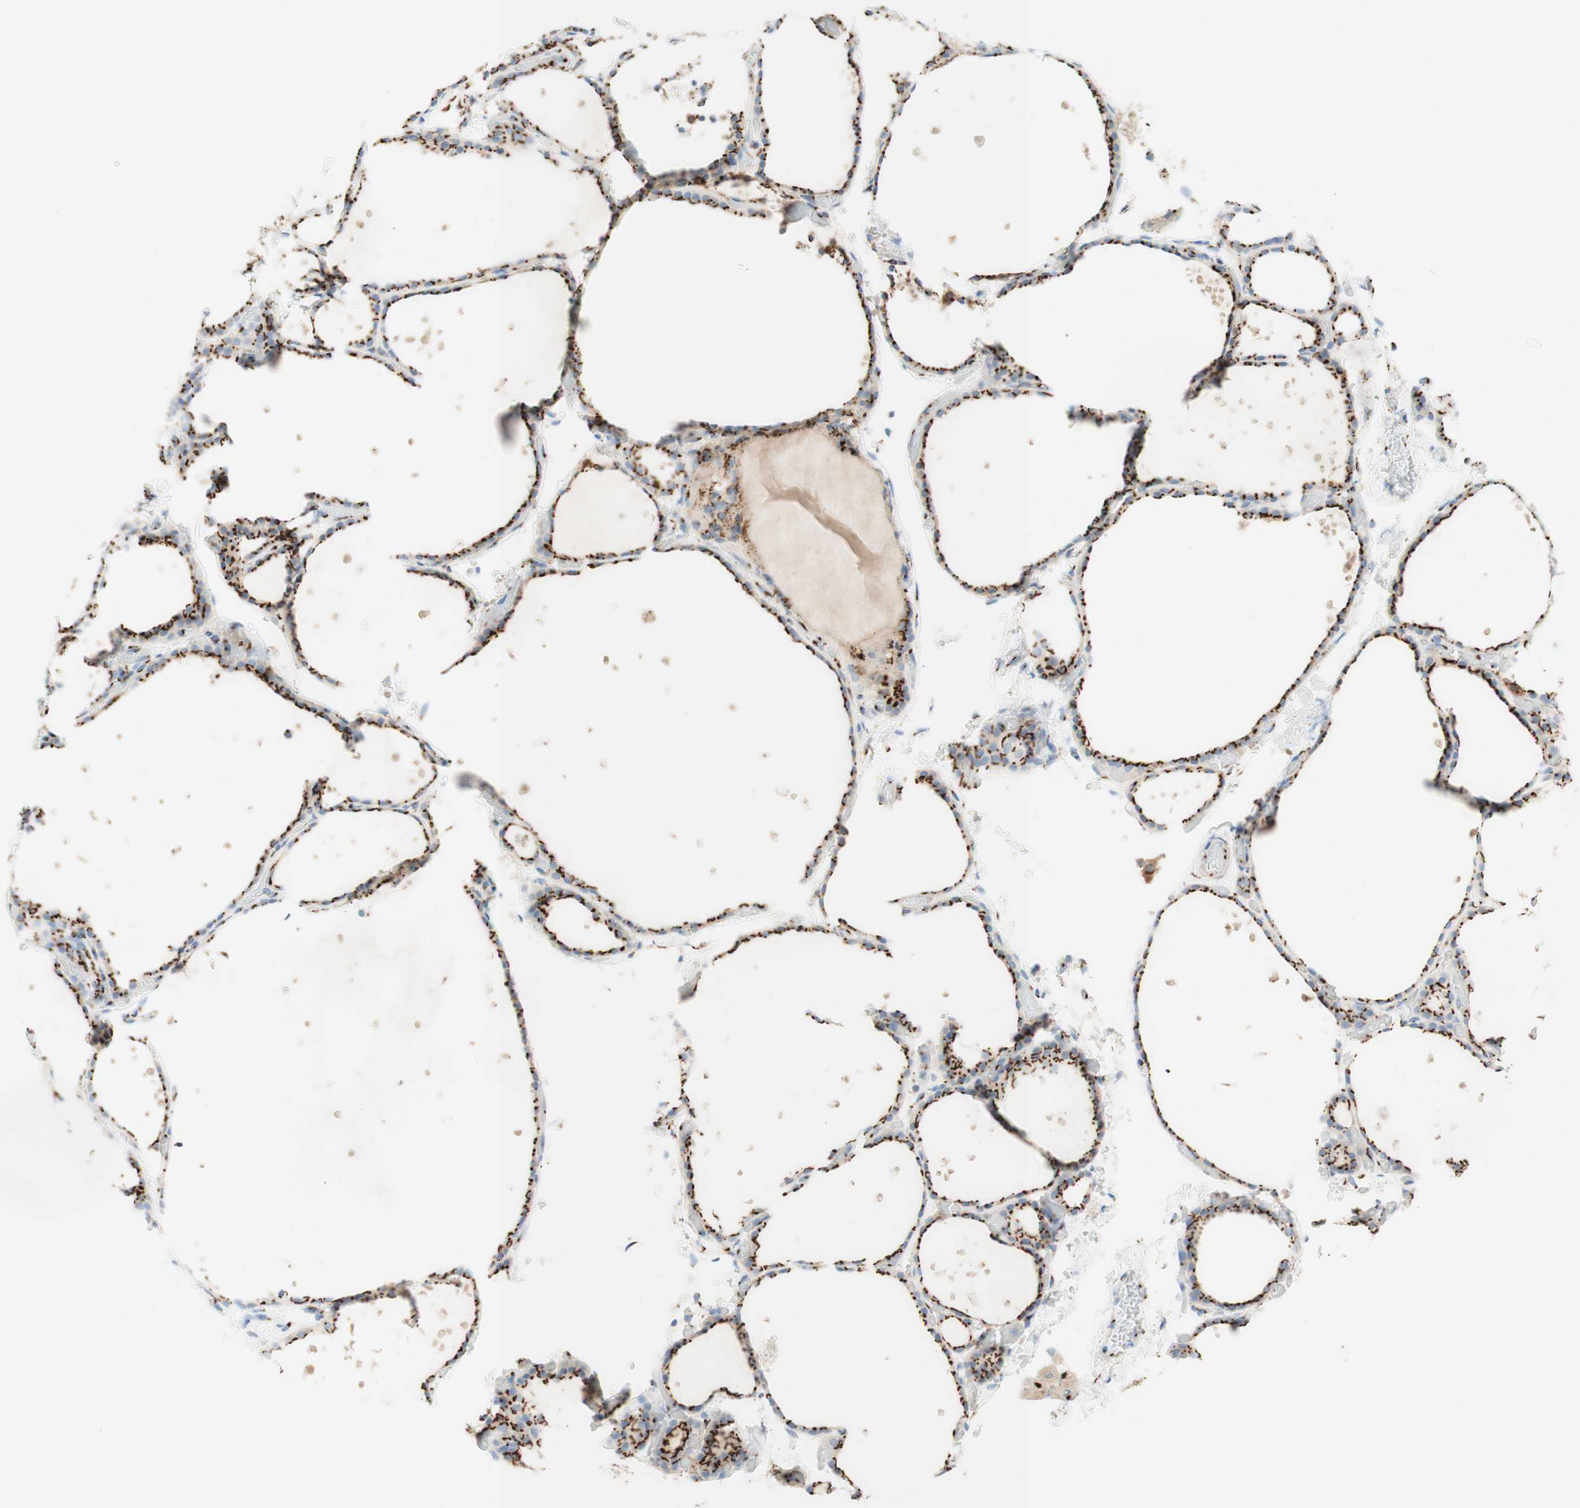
{"staining": {"intensity": "strong", "quantity": ">75%", "location": "cytoplasmic/membranous"}, "tissue": "thyroid gland", "cell_type": "Glandular cells", "image_type": "normal", "snomed": [{"axis": "morphology", "description": "Normal tissue, NOS"}, {"axis": "topography", "description": "Thyroid gland"}], "caption": "Protein analysis of normal thyroid gland demonstrates strong cytoplasmic/membranous staining in about >75% of glandular cells.", "gene": "GOLGB1", "patient": {"sex": "female", "age": 44}}